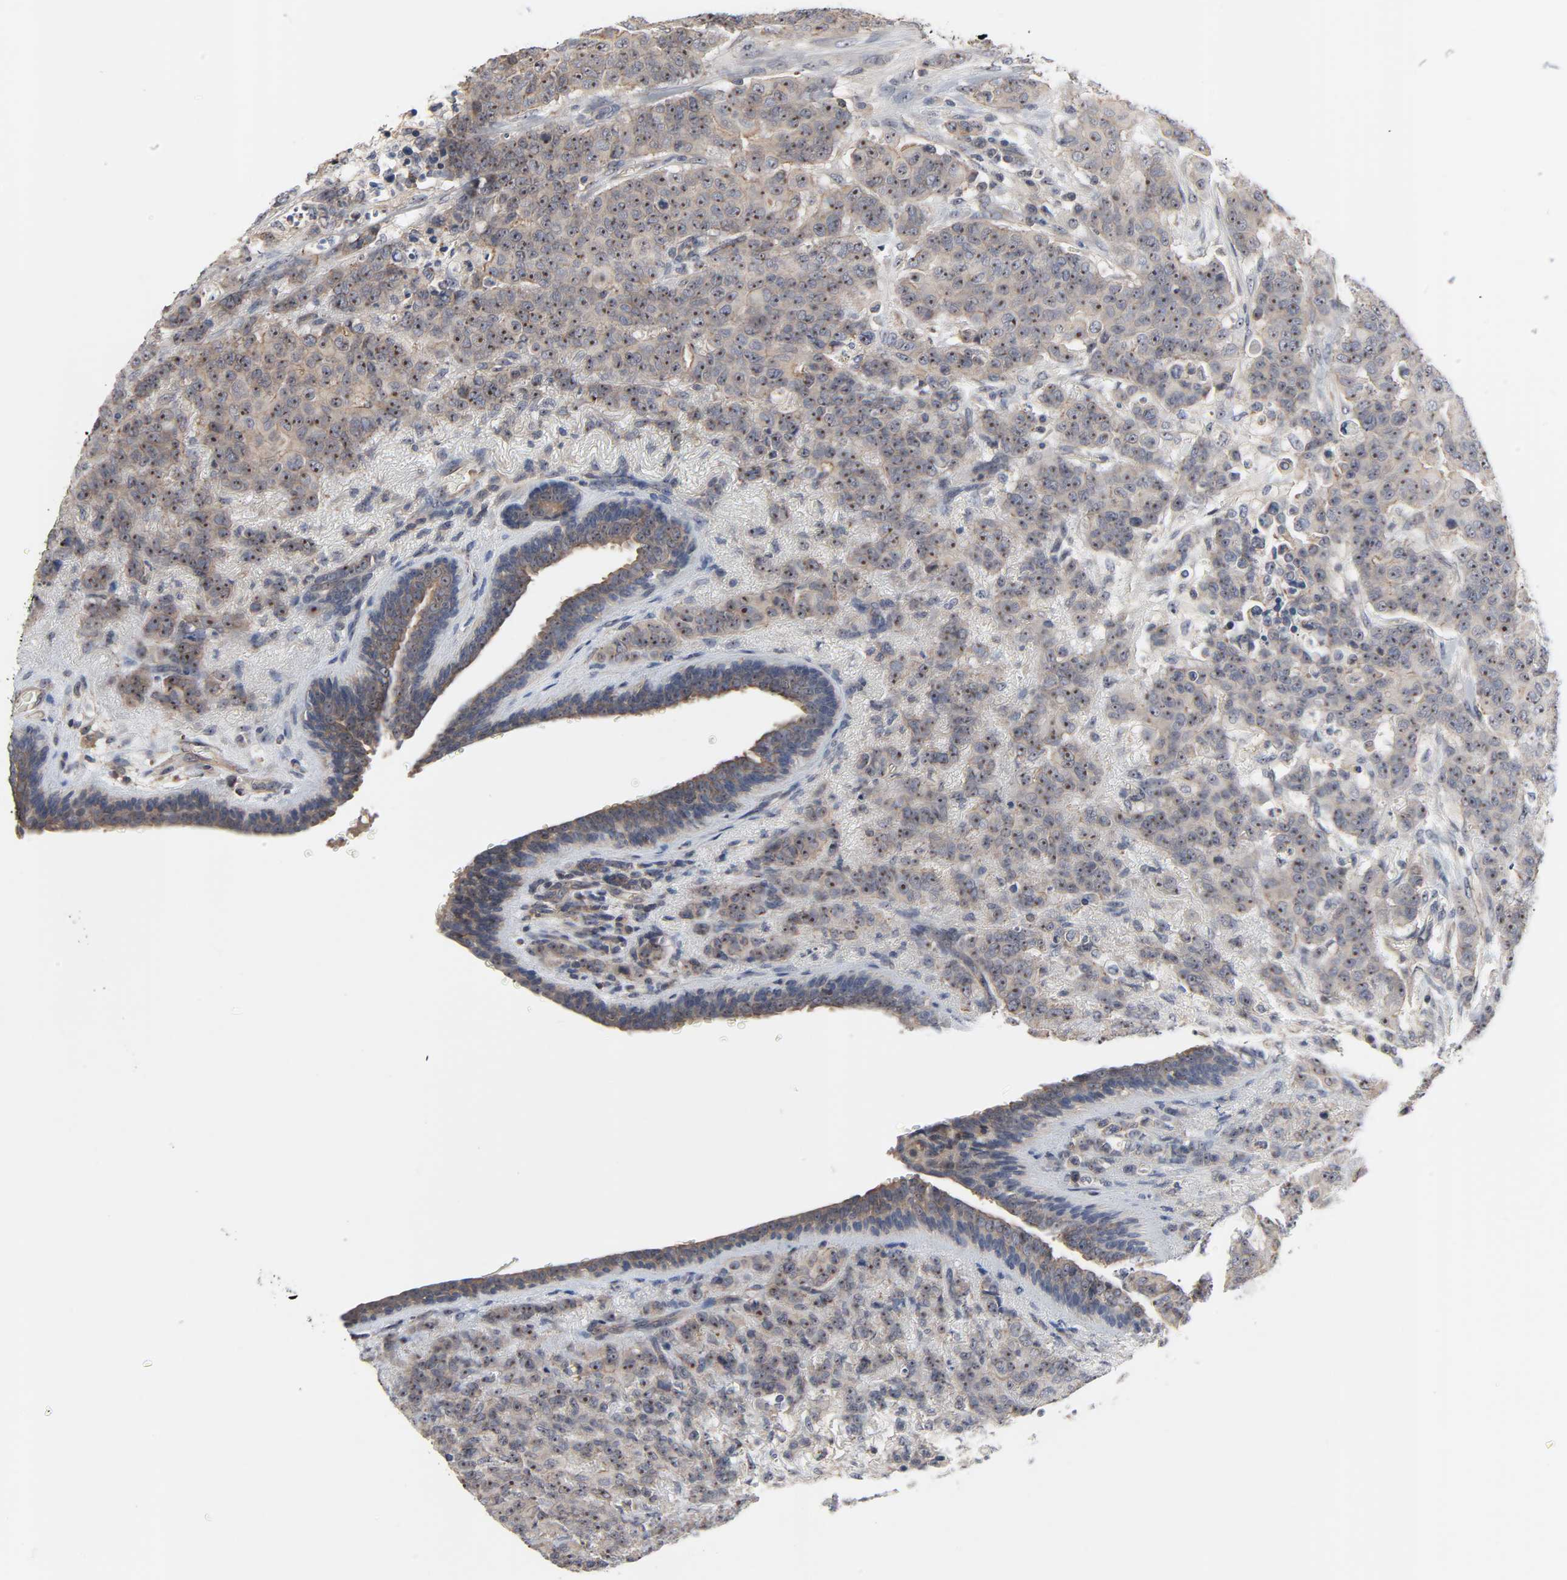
{"staining": {"intensity": "moderate", "quantity": ">75%", "location": "cytoplasmic/membranous,nuclear"}, "tissue": "breast cancer", "cell_type": "Tumor cells", "image_type": "cancer", "snomed": [{"axis": "morphology", "description": "Duct carcinoma"}, {"axis": "topography", "description": "Breast"}], "caption": "The photomicrograph reveals staining of invasive ductal carcinoma (breast), revealing moderate cytoplasmic/membranous and nuclear protein staining (brown color) within tumor cells.", "gene": "DDX10", "patient": {"sex": "female", "age": 40}}